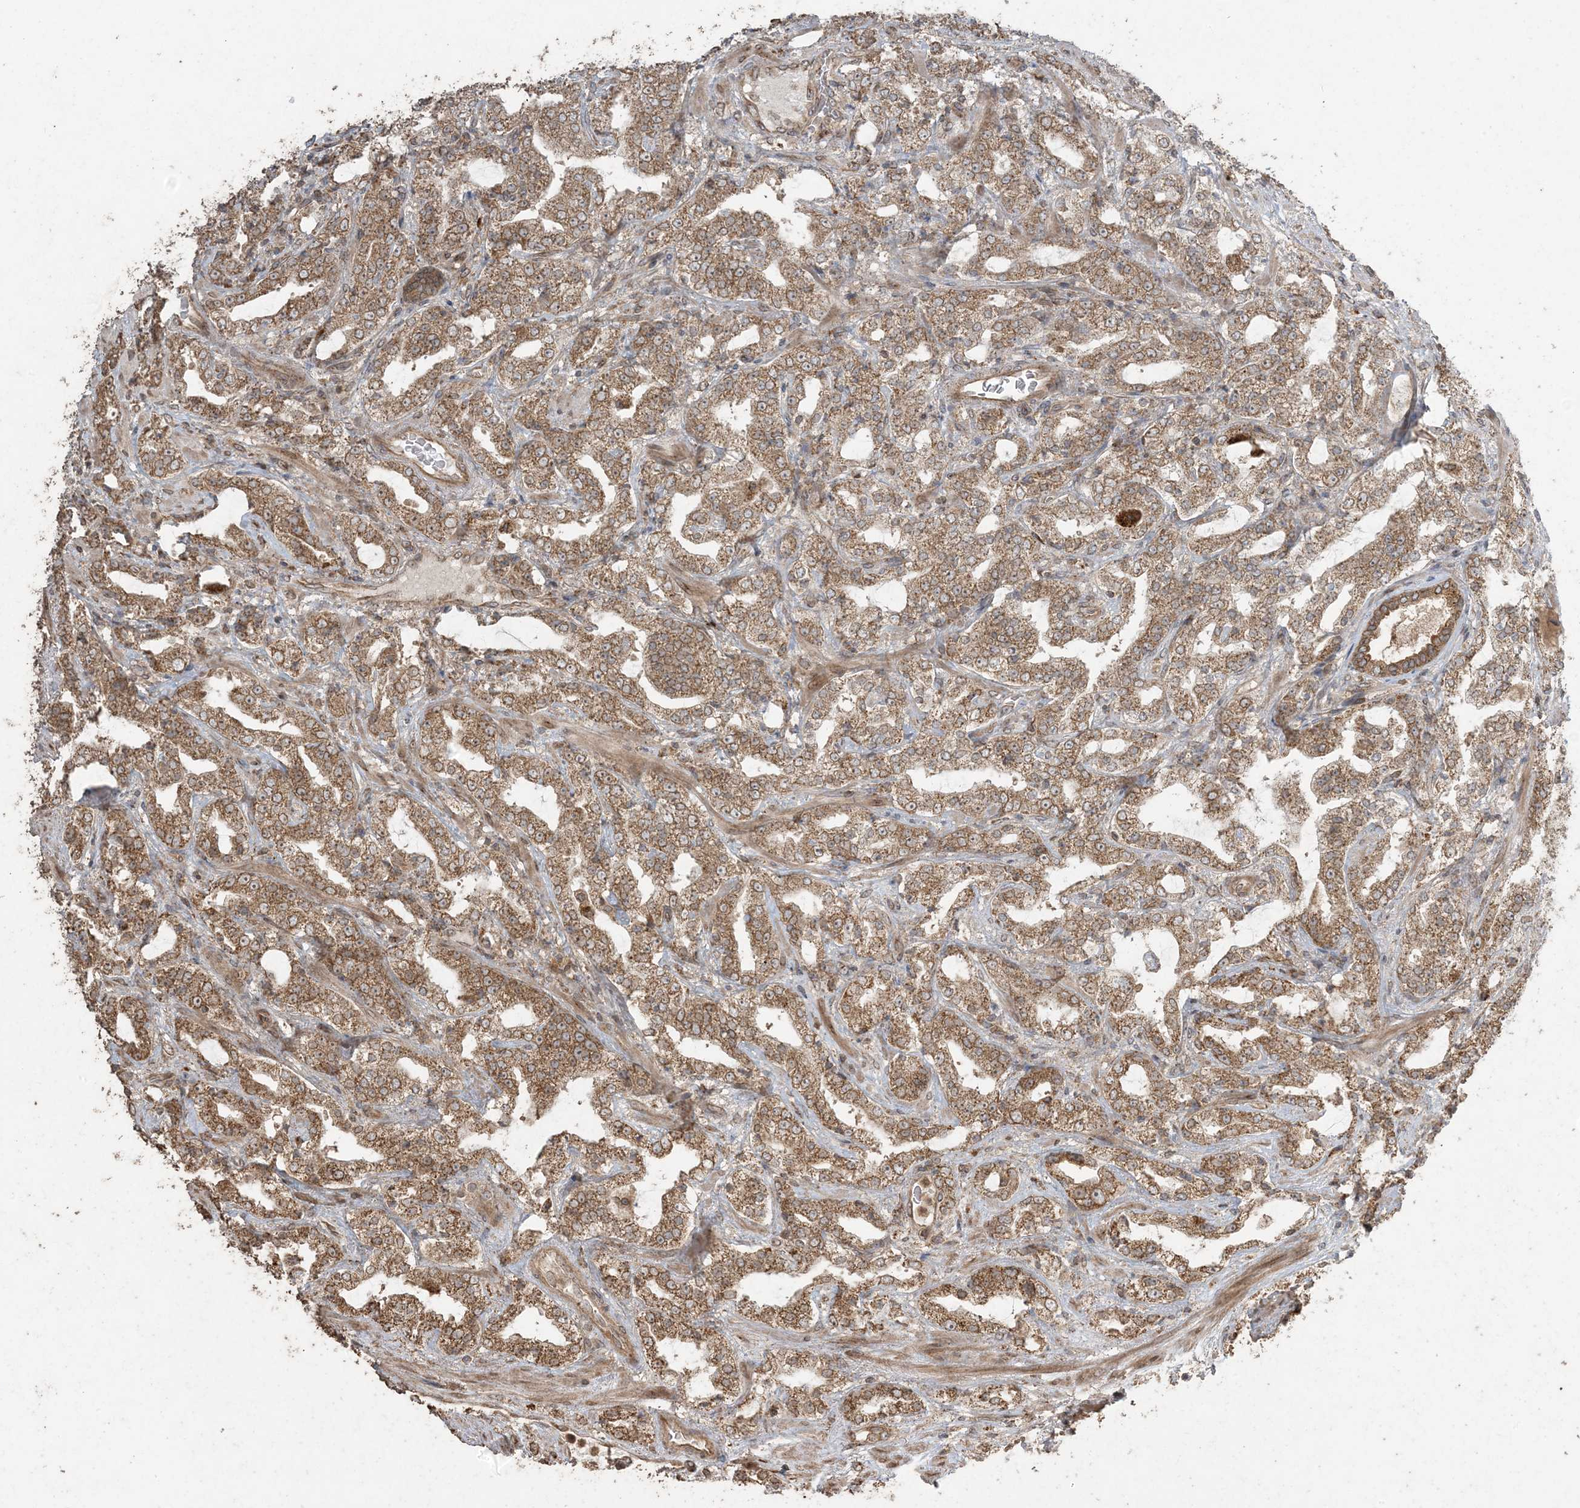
{"staining": {"intensity": "moderate", "quantity": ">75%", "location": "cytoplasmic/membranous"}, "tissue": "prostate cancer", "cell_type": "Tumor cells", "image_type": "cancer", "snomed": [{"axis": "morphology", "description": "Adenocarcinoma, High grade"}, {"axis": "topography", "description": "Prostate"}], "caption": "Protein staining reveals moderate cytoplasmic/membranous expression in approximately >75% of tumor cells in prostate high-grade adenocarcinoma.", "gene": "DDX19B", "patient": {"sex": "male", "age": 64}}